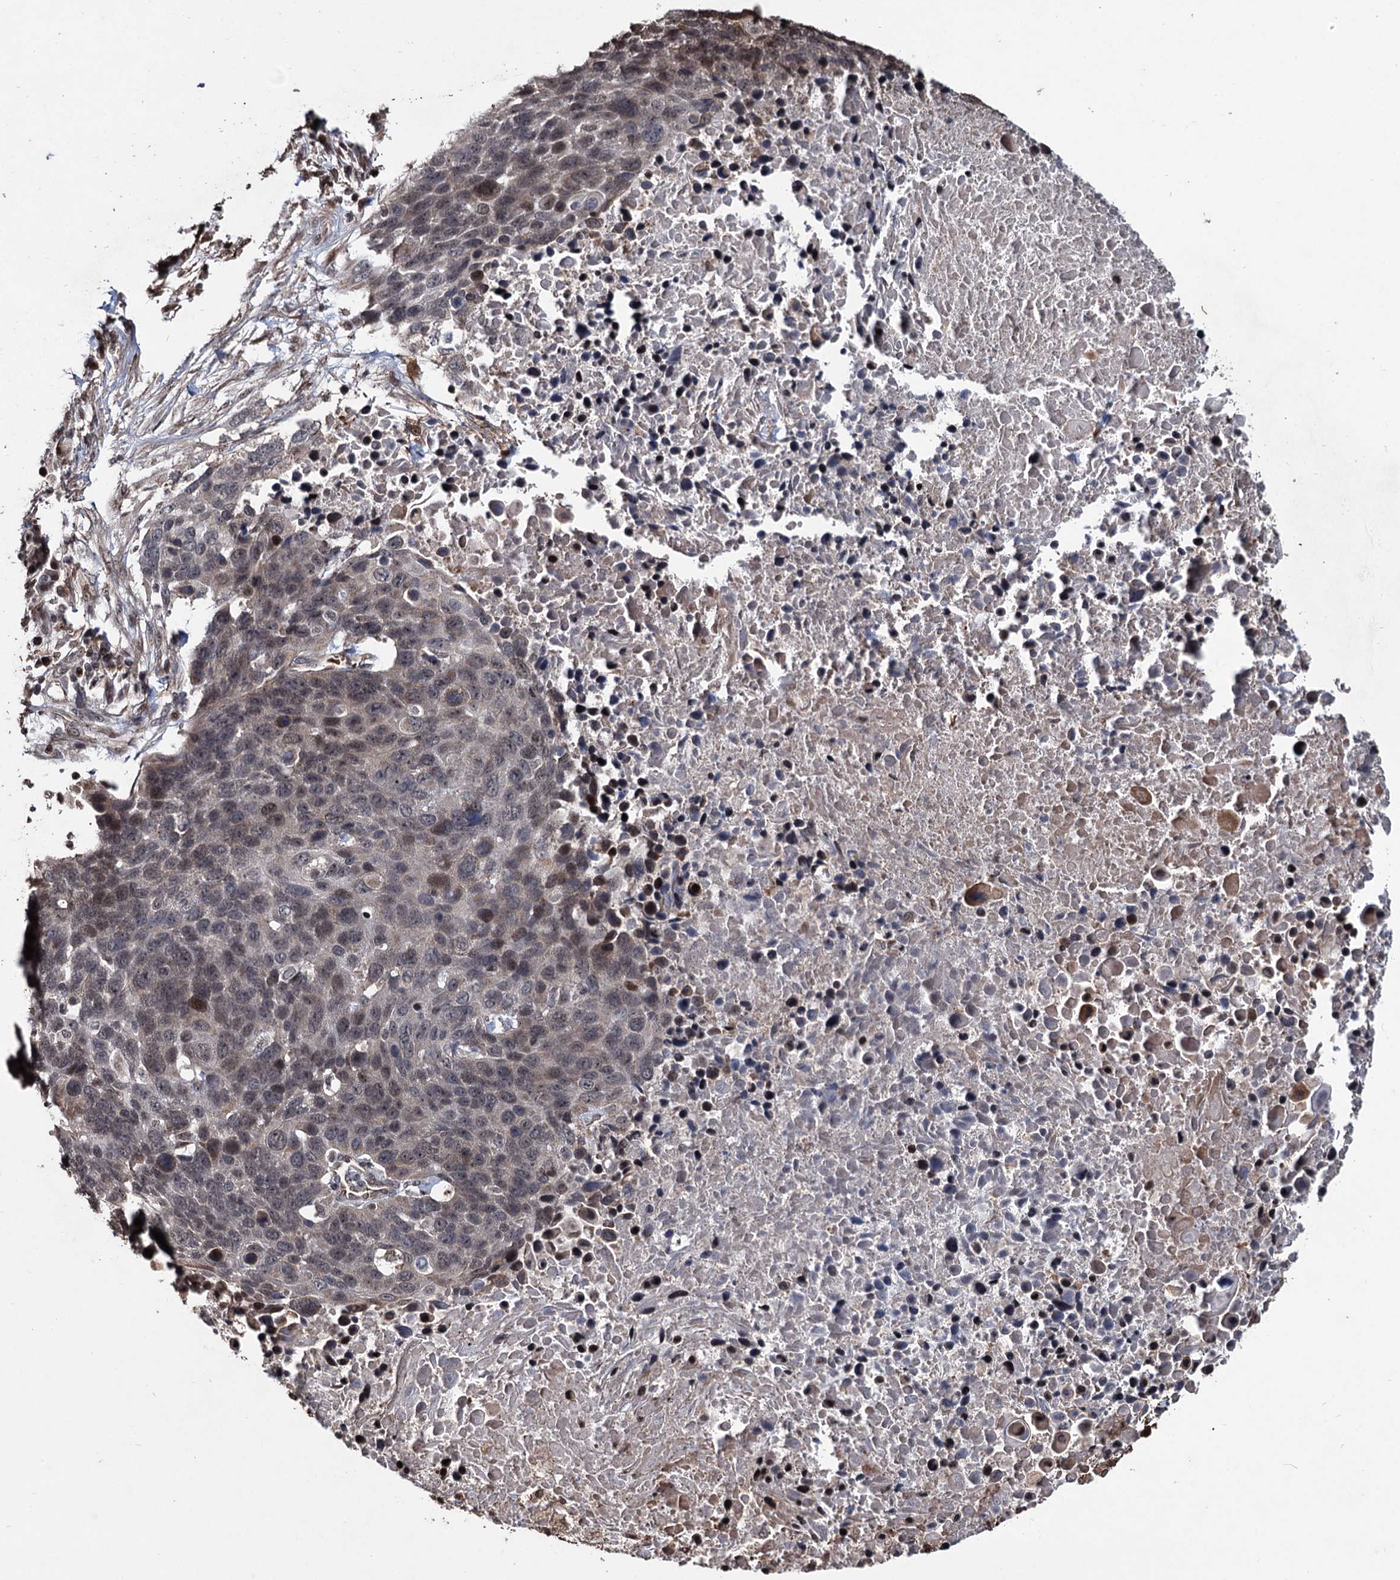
{"staining": {"intensity": "moderate", "quantity": "<25%", "location": "nuclear"}, "tissue": "lung cancer", "cell_type": "Tumor cells", "image_type": "cancer", "snomed": [{"axis": "morphology", "description": "Normal tissue, NOS"}, {"axis": "morphology", "description": "Squamous cell carcinoma, NOS"}, {"axis": "topography", "description": "Lymph node"}, {"axis": "topography", "description": "Lung"}], "caption": "Protein staining of lung cancer tissue shows moderate nuclear staining in about <25% of tumor cells. Nuclei are stained in blue.", "gene": "EYA4", "patient": {"sex": "male", "age": 66}}